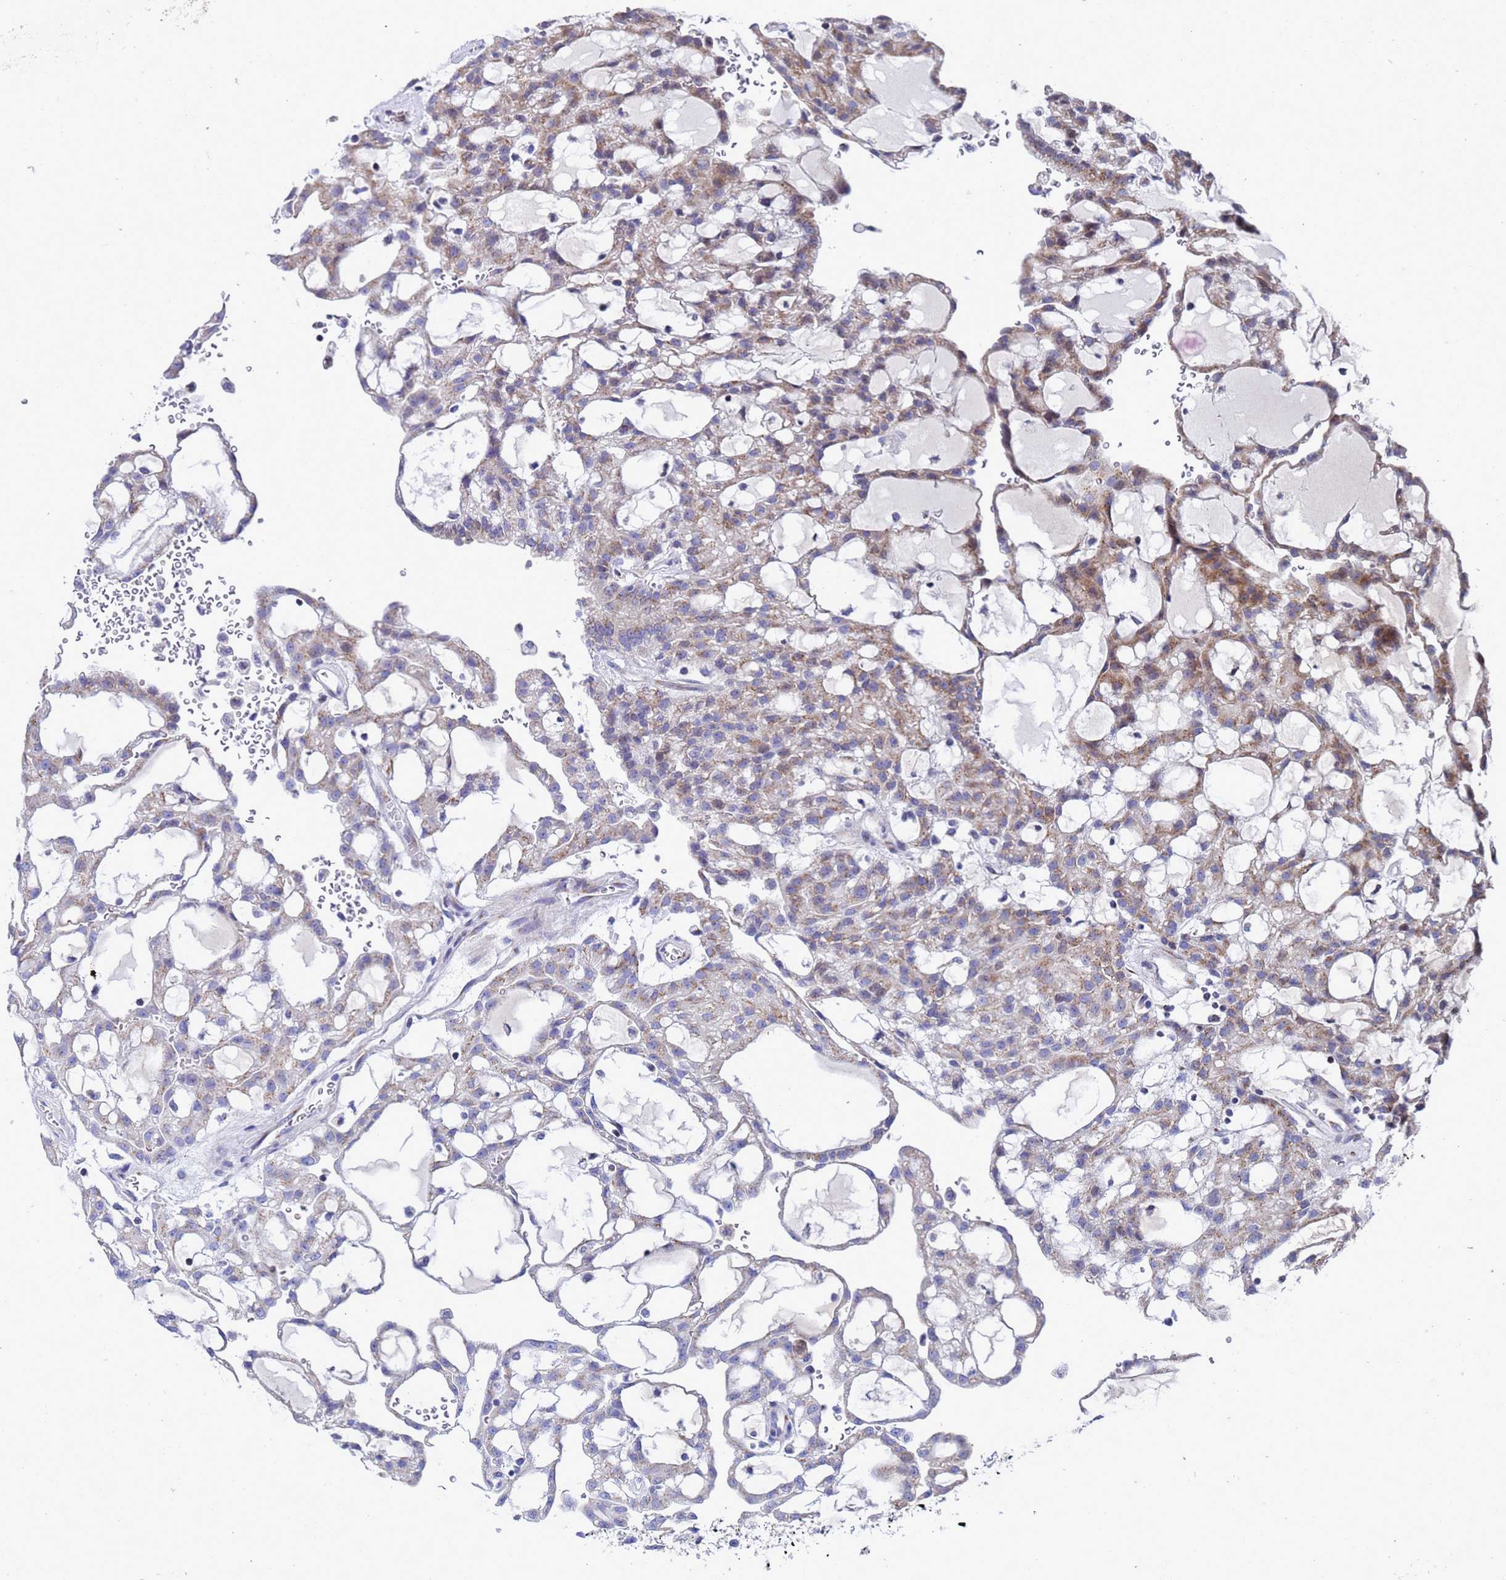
{"staining": {"intensity": "moderate", "quantity": "<25%", "location": "cytoplasmic/membranous"}, "tissue": "renal cancer", "cell_type": "Tumor cells", "image_type": "cancer", "snomed": [{"axis": "morphology", "description": "Adenocarcinoma, NOS"}, {"axis": "topography", "description": "Kidney"}], "caption": "Immunohistochemical staining of human renal cancer (adenocarcinoma) exhibits low levels of moderate cytoplasmic/membranous protein positivity in about <25% of tumor cells.", "gene": "NSUN6", "patient": {"sex": "male", "age": 63}}